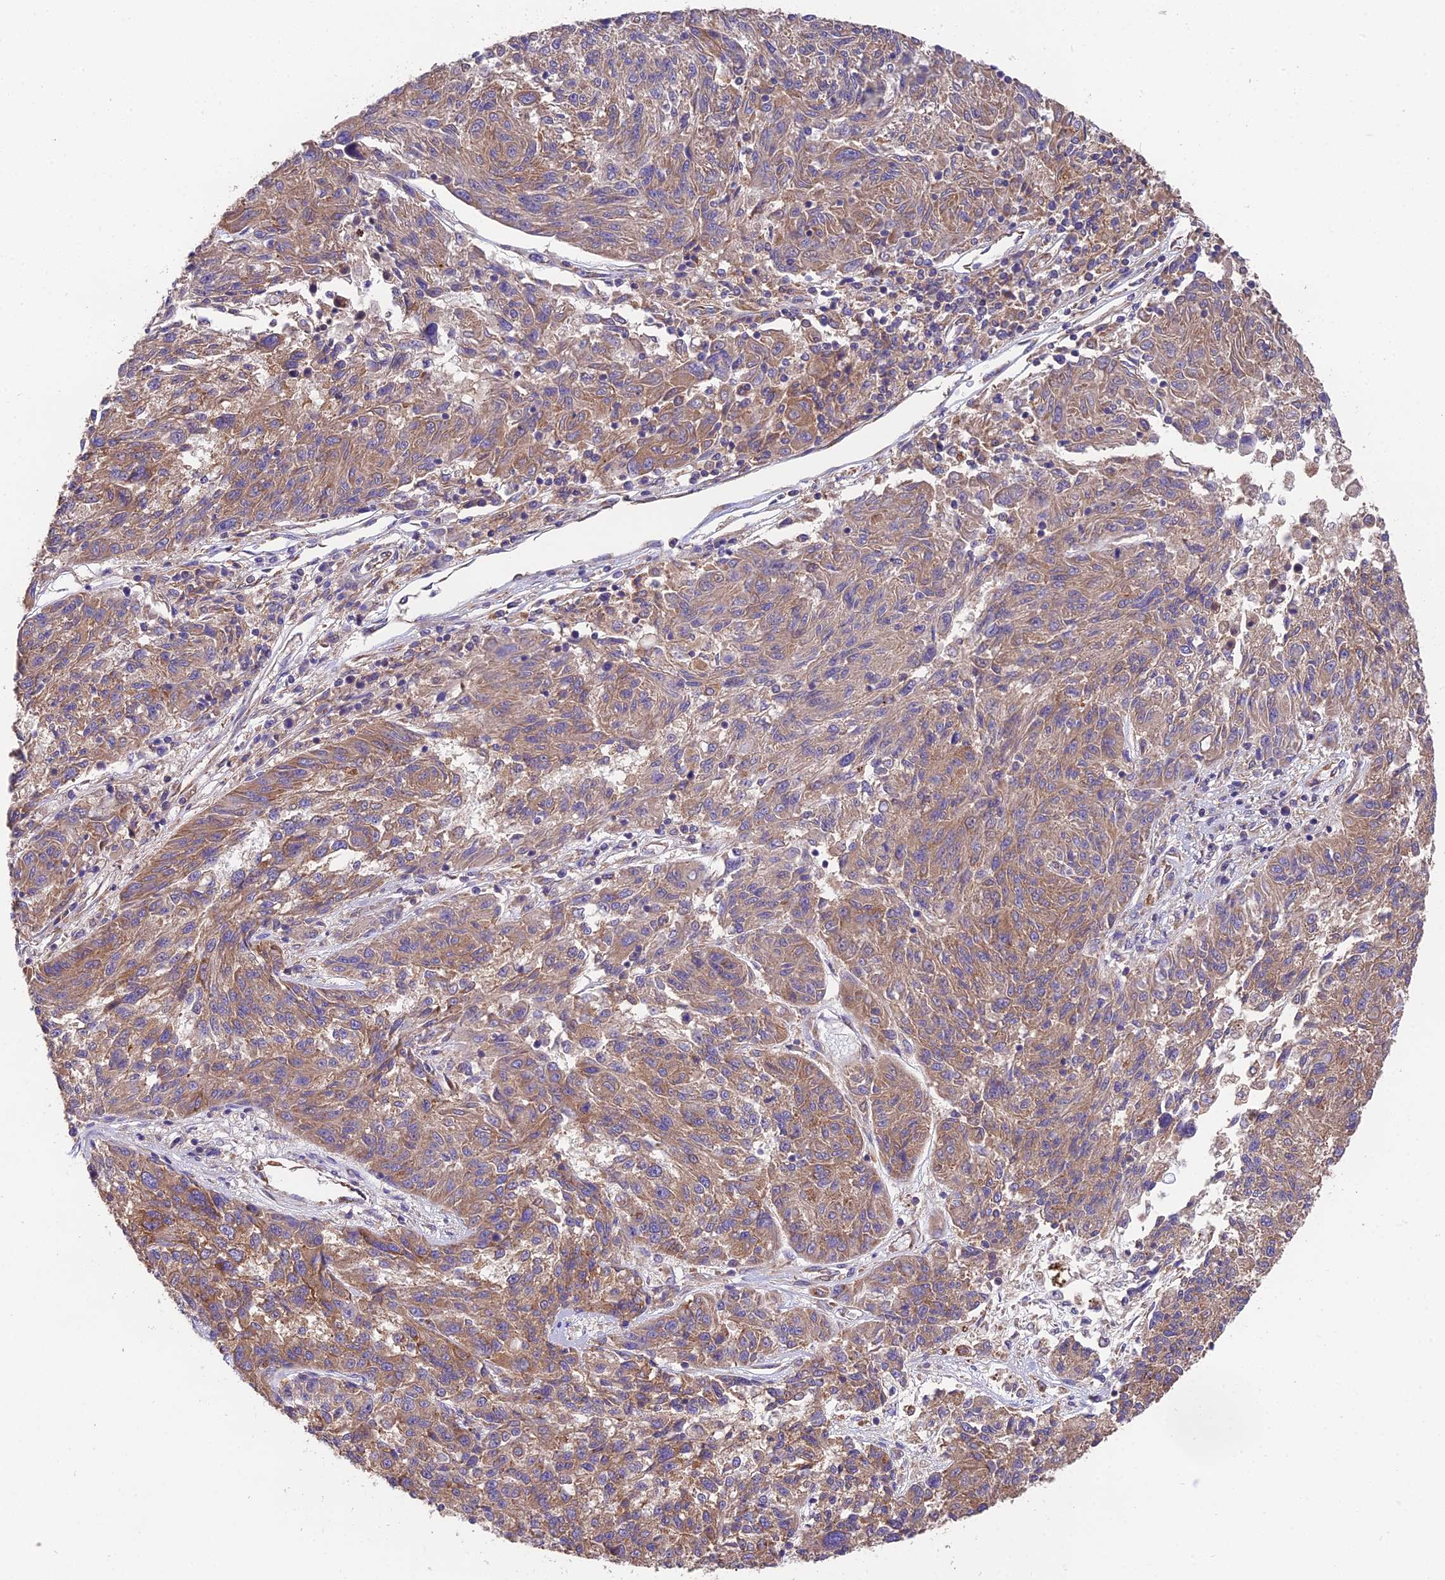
{"staining": {"intensity": "moderate", "quantity": ">75%", "location": "cytoplasmic/membranous"}, "tissue": "melanoma", "cell_type": "Tumor cells", "image_type": "cancer", "snomed": [{"axis": "morphology", "description": "Malignant melanoma, NOS"}, {"axis": "topography", "description": "Skin"}], "caption": "Immunohistochemistry of melanoma displays medium levels of moderate cytoplasmic/membranous positivity in approximately >75% of tumor cells. Immunohistochemistry stains the protein of interest in brown and the nuclei are stained blue.", "gene": "BLOC1S4", "patient": {"sex": "male", "age": 53}}